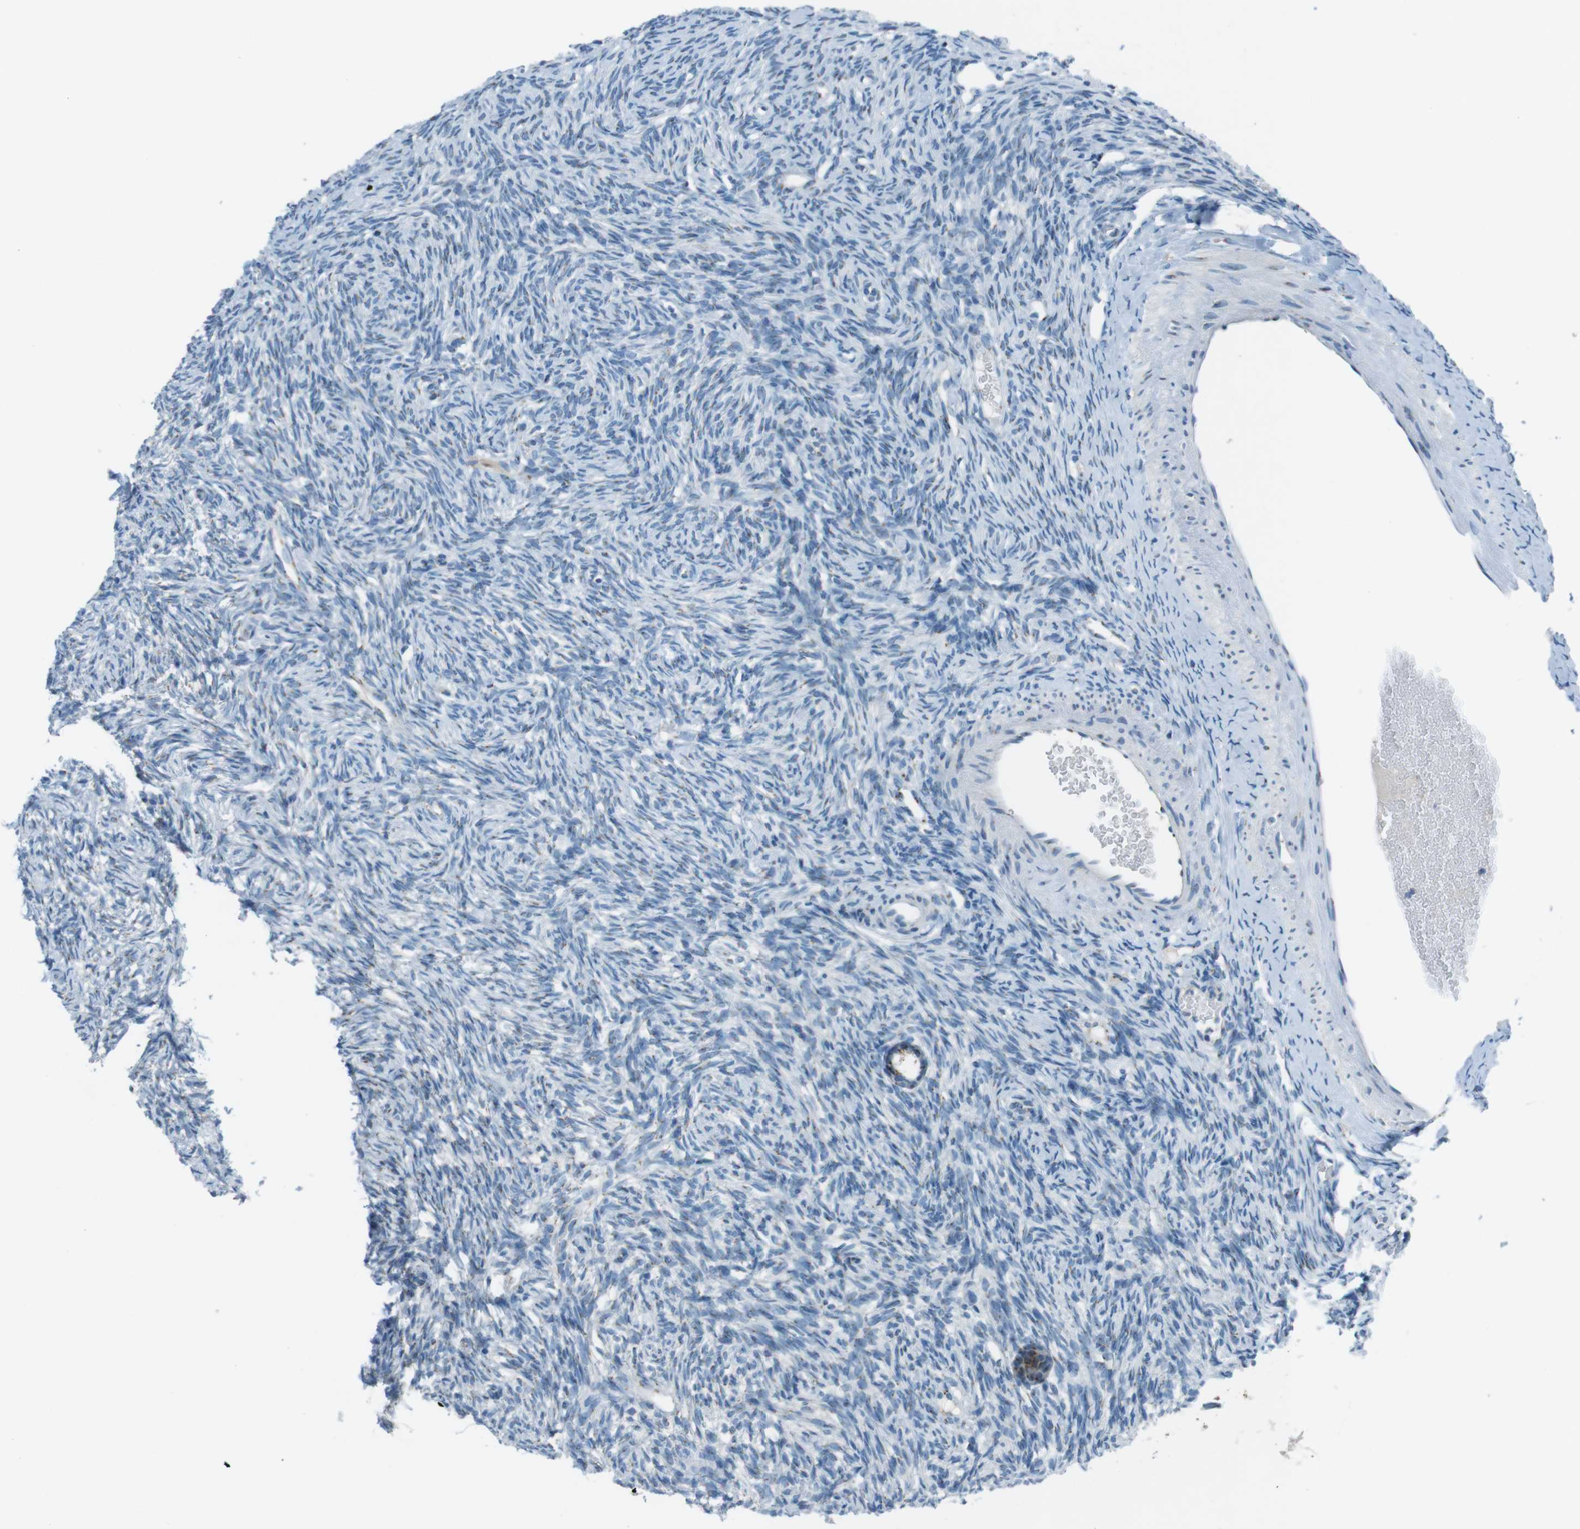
{"staining": {"intensity": "moderate", "quantity": "25%-75%", "location": "cytoplasmic/membranous"}, "tissue": "ovary", "cell_type": "Follicle cells", "image_type": "normal", "snomed": [{"axis": "morphology", "description": "Normal tissue, NOS"}, {"axis": "topography", "description": "Ovary"}], "caption": "Normal ovary shows moderate cytoplasmic/membranous expression in about 25%-75% of follicle cells, visualized by immunohistochemistry. (Brightfield microscopy of DAB IHC at high magnification).", "gene": "TXNDC15", "patient": {"sex": "female", "age": 33}}